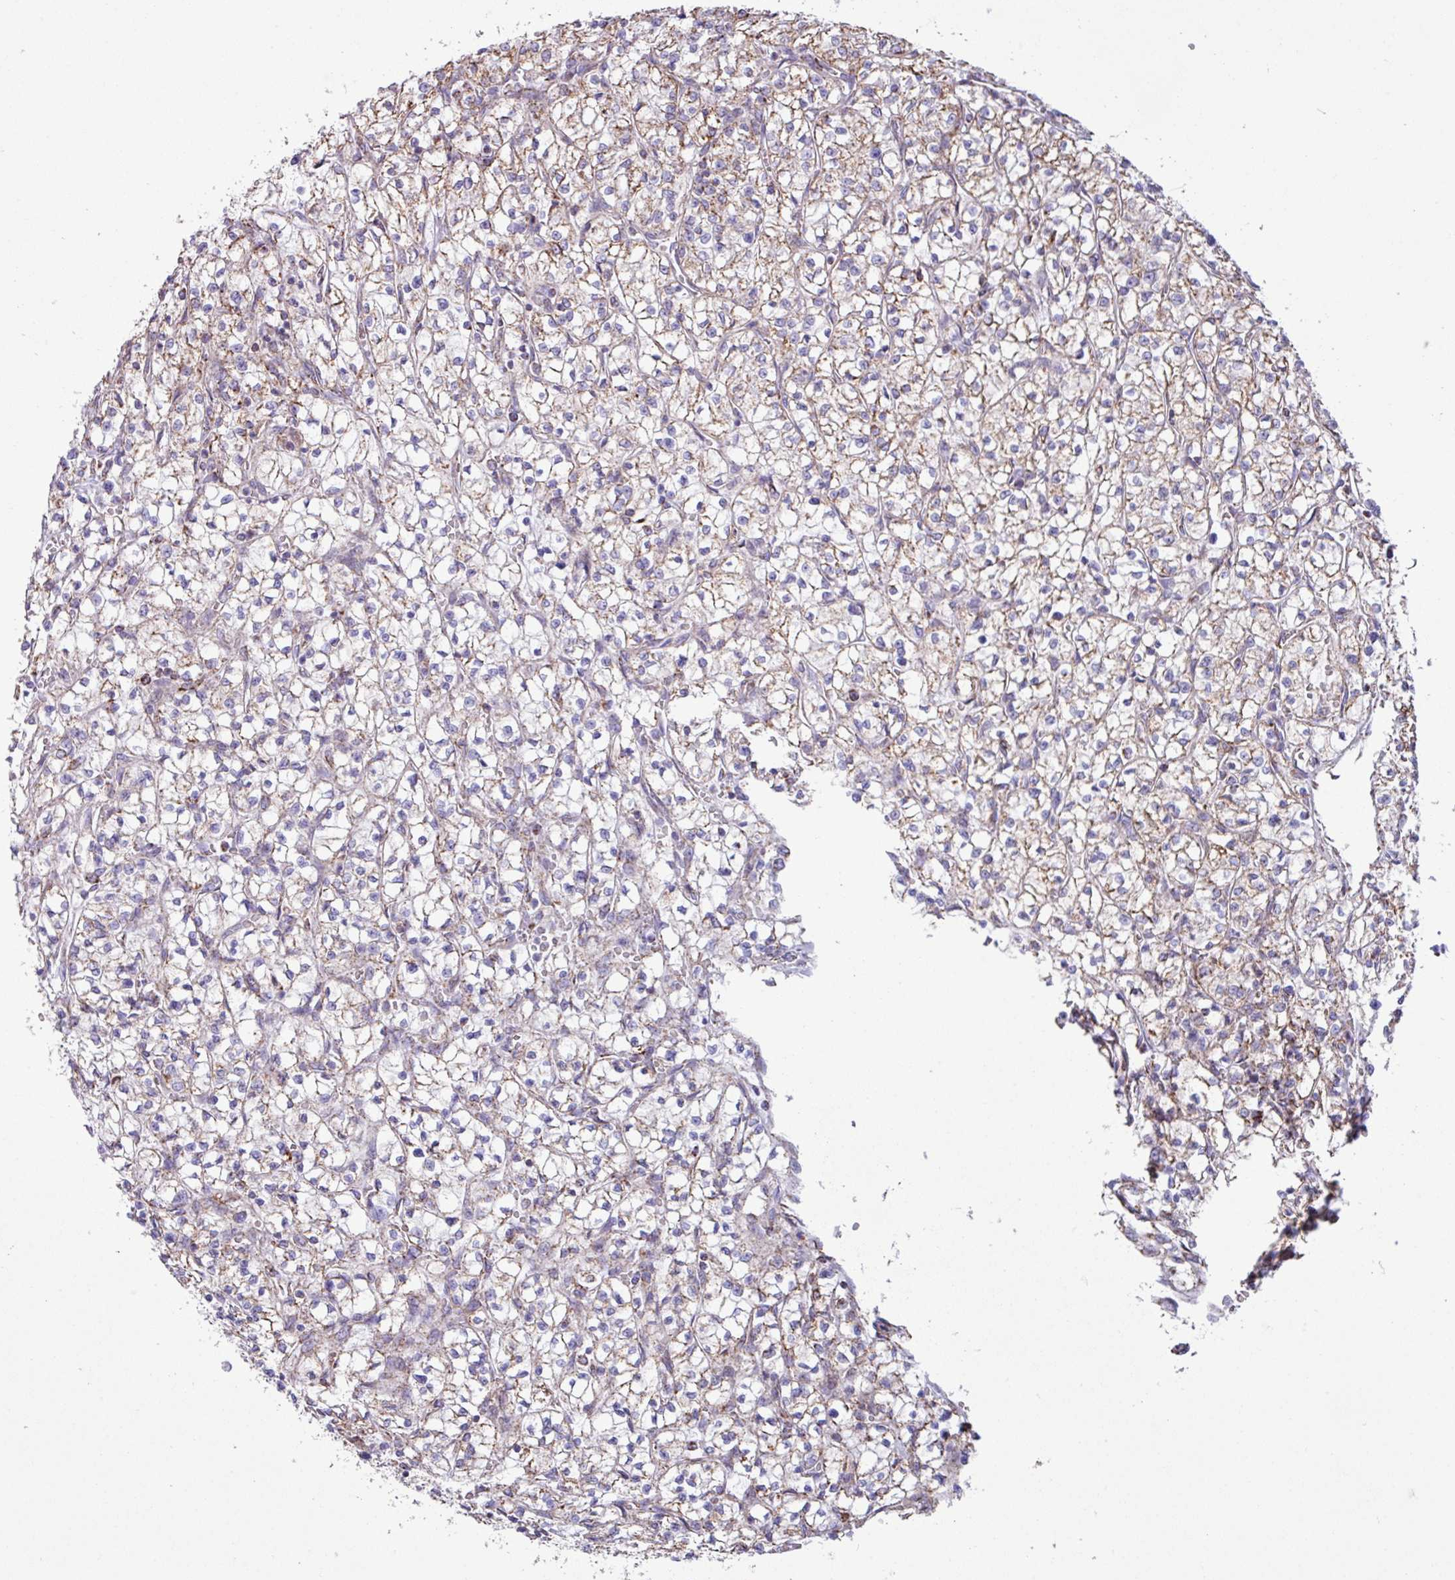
{"staining": {"intensity": "weak", "quantity": "<25%", "location": "cytoplasmic/membranous"}, "tissue": "renal cancer", "cell_type": "Tumor cells", "image_type": "cancer", "snomed": [{"axis": "morphology", "description": "Adenocarcinoma, NOS"}, {"axis": "topography", "description": "Kidney"}], "caption": "IHC of human renal cancer exhibits no staining in tumor cells.", "gene": "RTL3", "patient": {"sex": "female", "age": 64}}